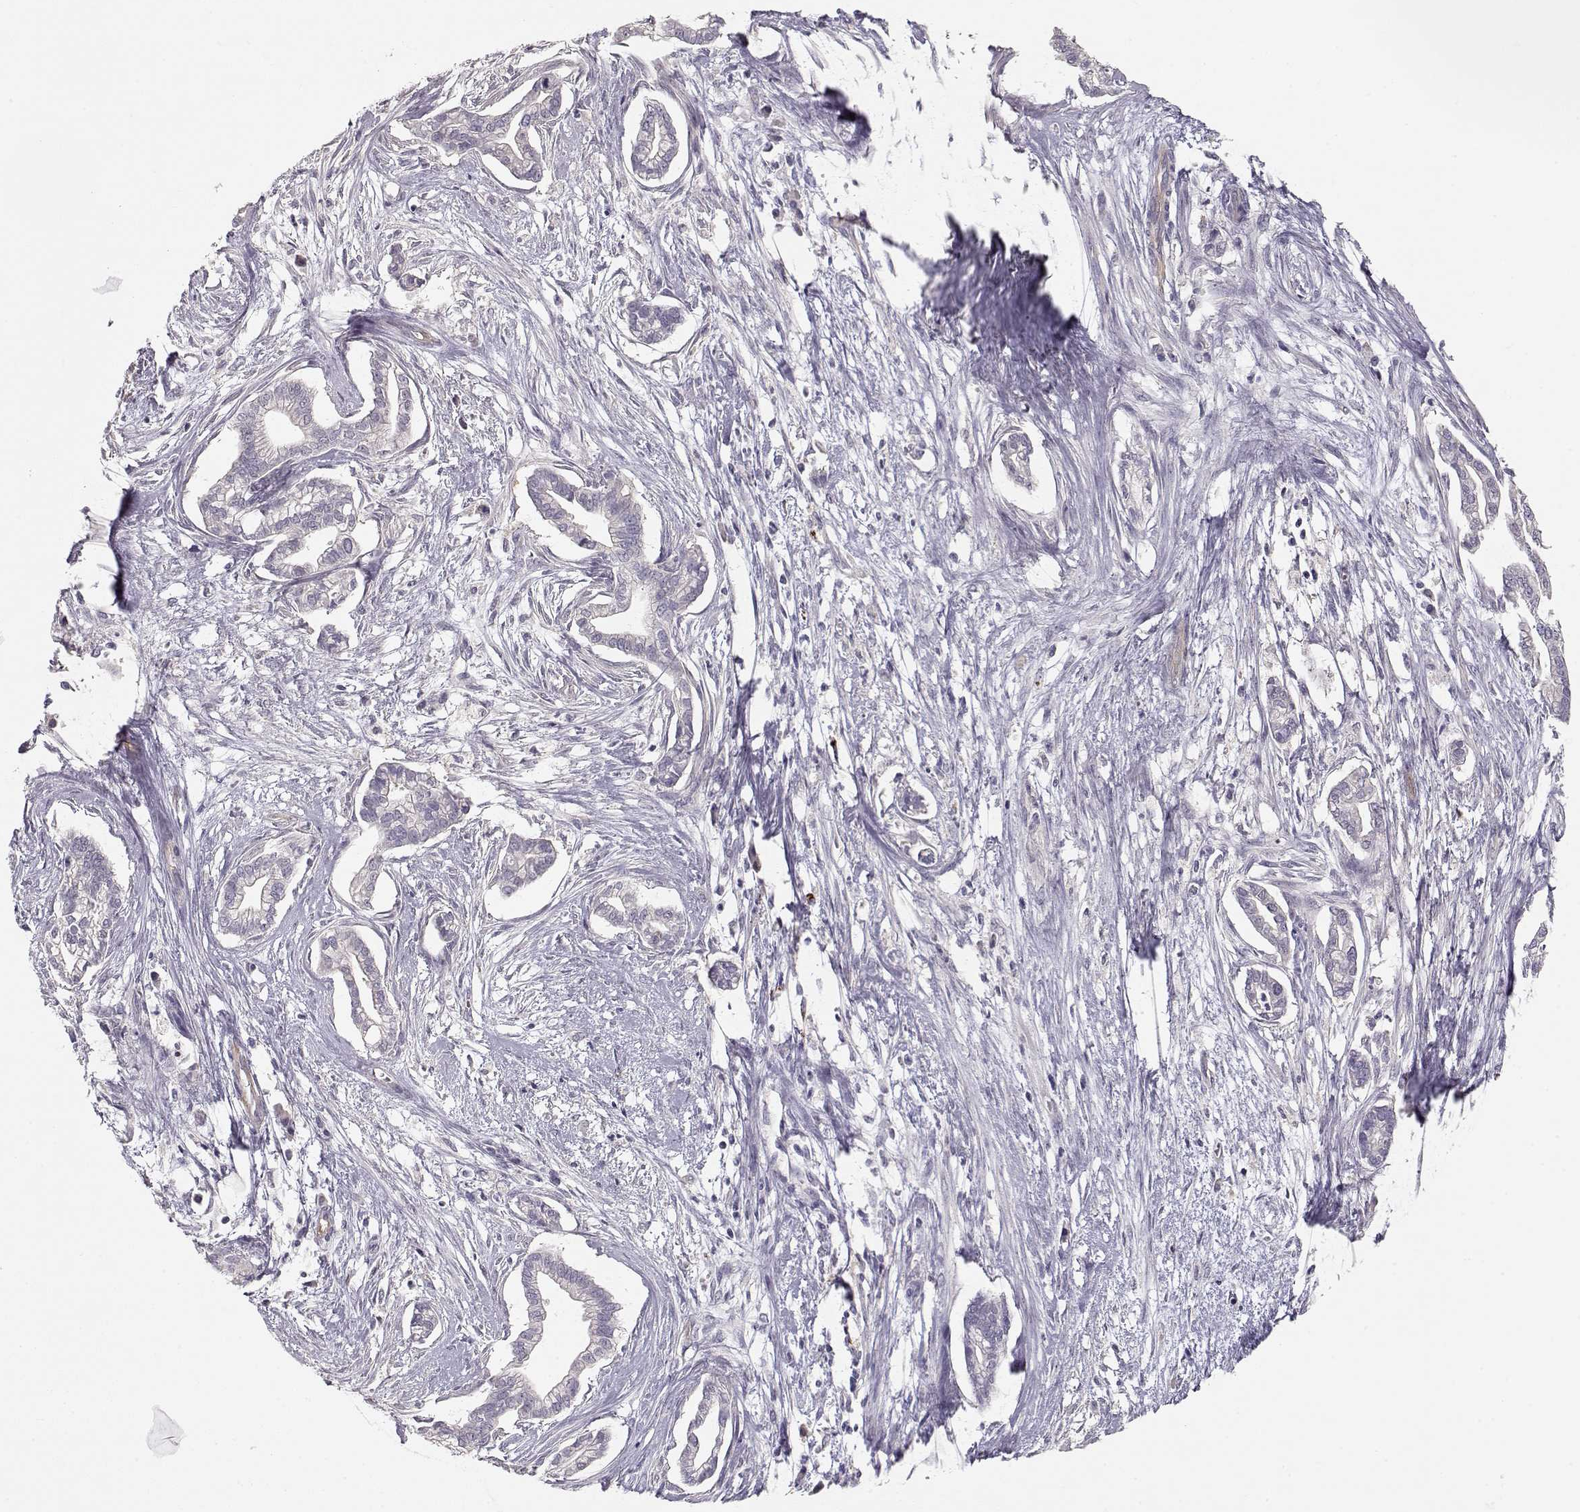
{"staining": {"intensity": "negative", "quantity": "none", "location": "none"}, "tissue": "cervical cancer", "cell_type": "Tumor cells", "image_type": "cancer", "snomed": [{"axis": "morphology", "description": "Adenocarcinoma, NOS"}, {"axis": "topography", "description": "Cervix"}], "caption": "There is no significant staining in tumor cells of cervical cancer (adenocarcinoma).", "gene": "ARHGAP8", "patient": {"sex": "female", "age": 62}}